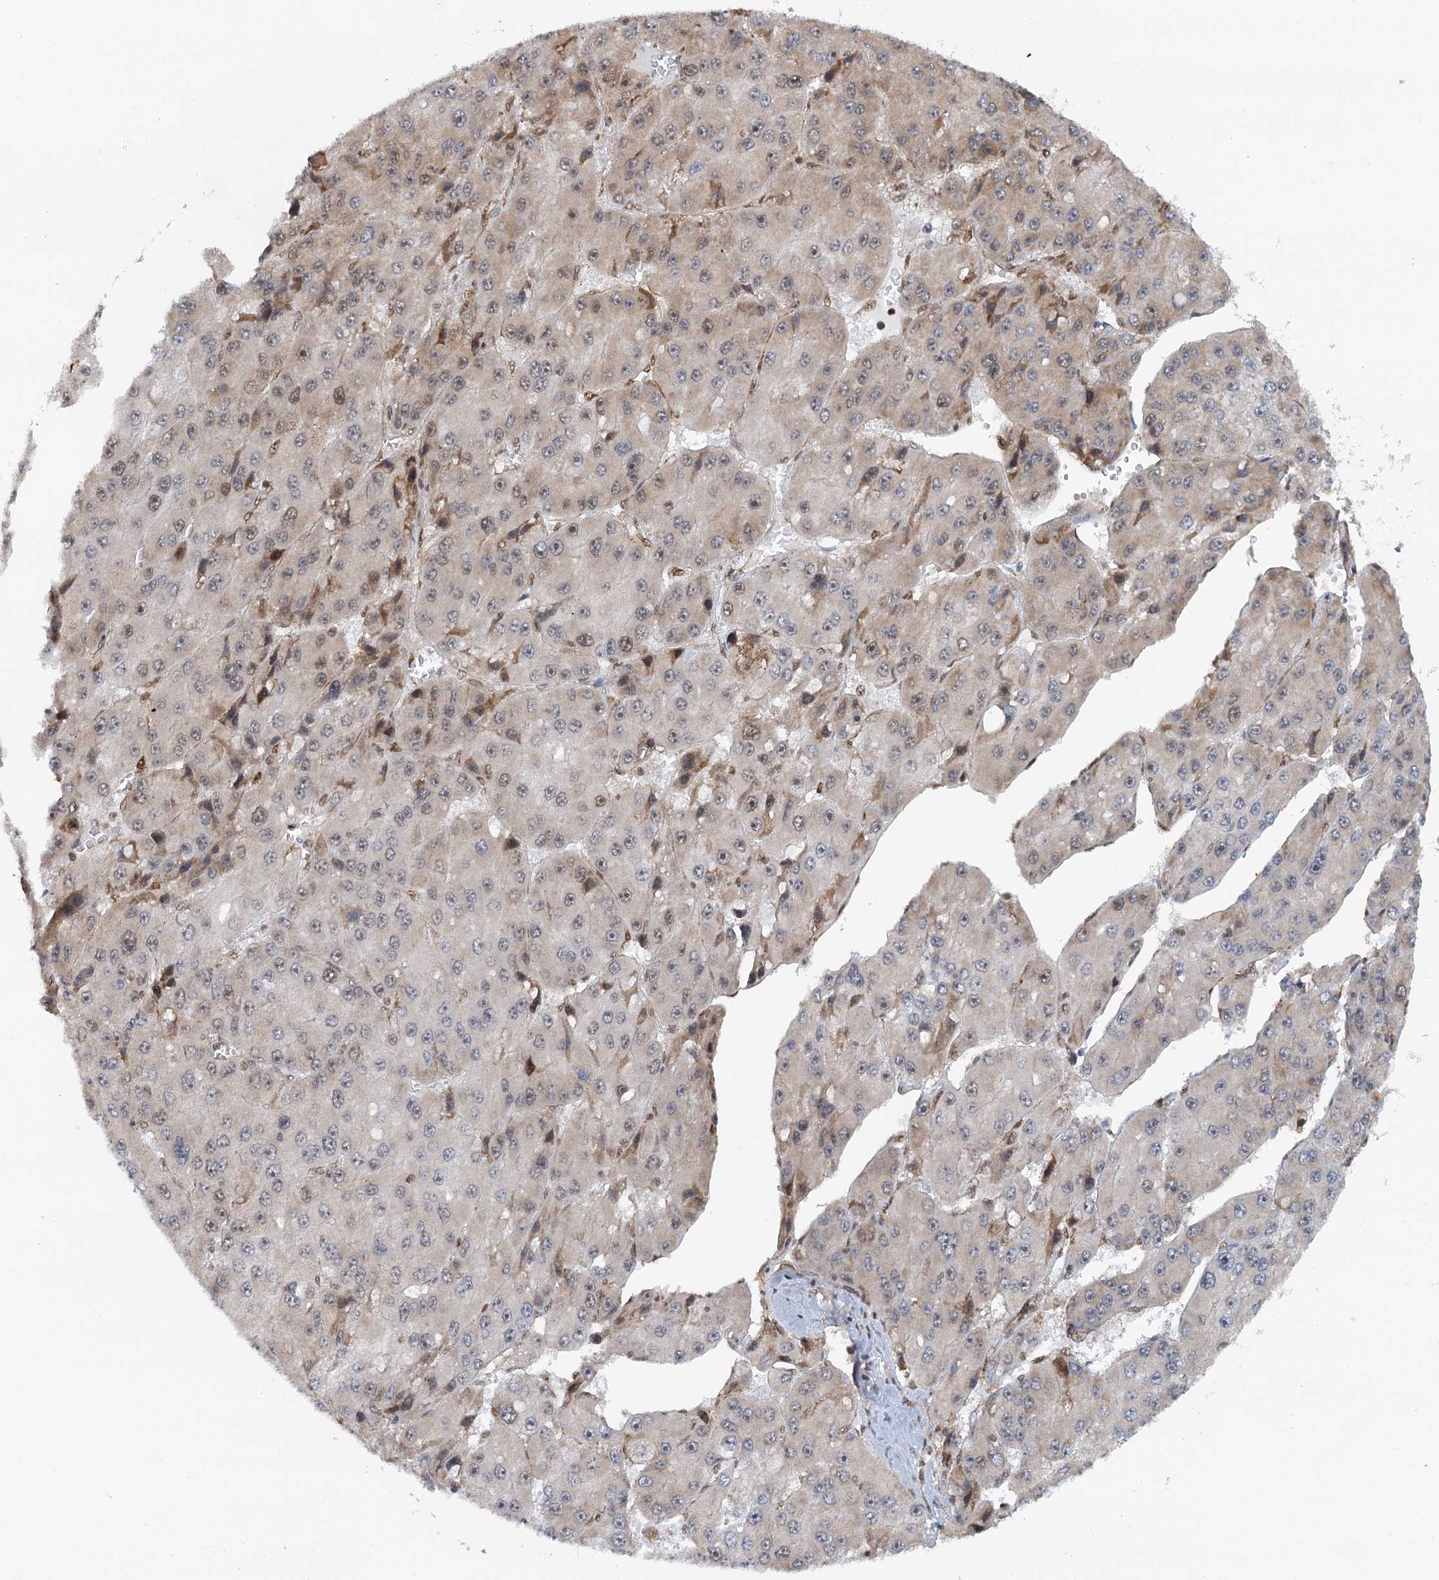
{"staining": {"intensity": "weak", "quantity": "<25%", "location": "cytoplasmic/membranous,nuclear"}, "tissue": "liver cancer", "cell_type": "Tumor cells", "image_type": "cancer", "snomed": [{"axis": "morphology", "description": "Carcinoma, Hepatocellular, NOS"}, {"axis": "topography", "description": "Liver"}], "caption": "Image shows no significant protein staining in tumor cells of liver cancer.", "gene": "GPATCH11", "patient": {"sex": "female", "age": 73}}